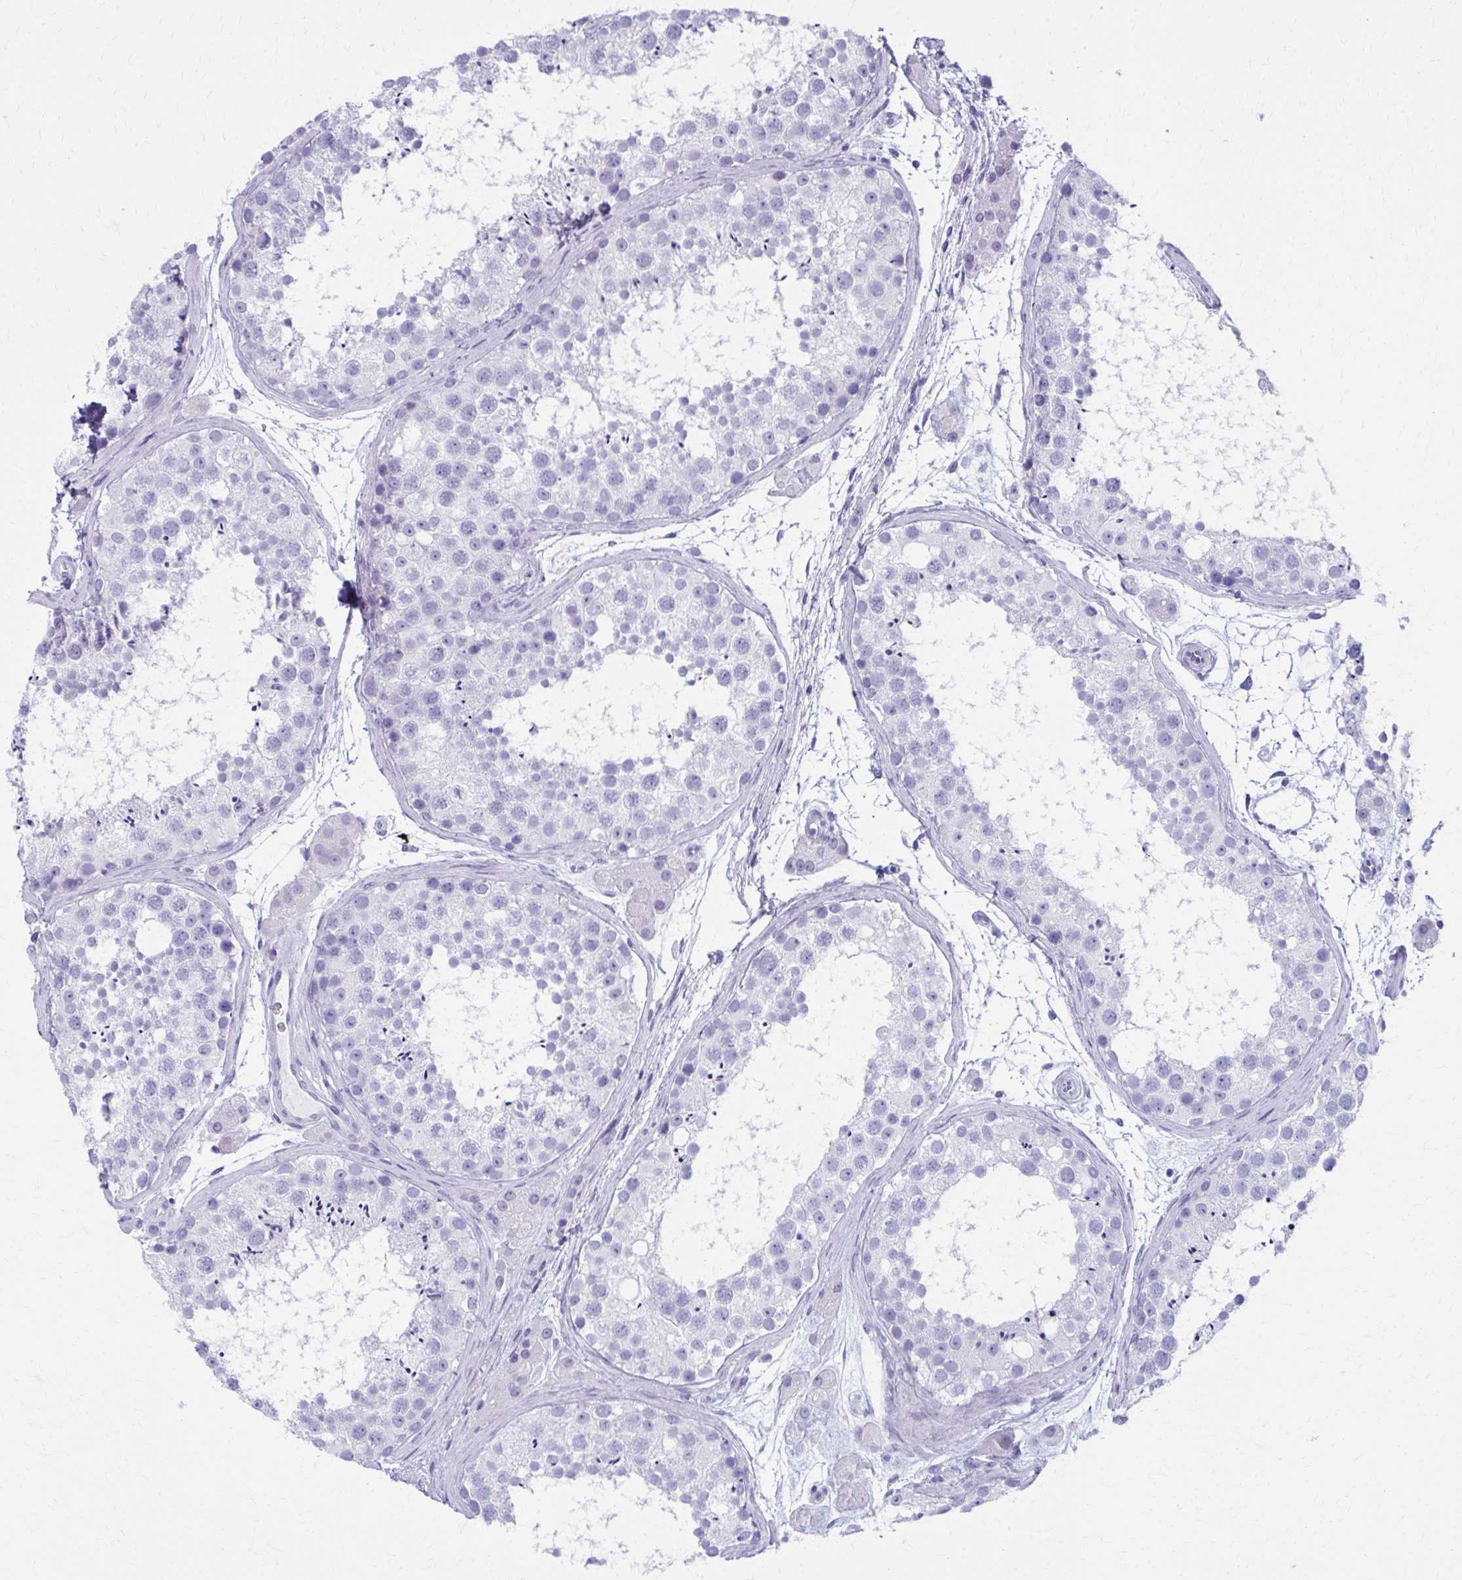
{"staining": {"intensity": "negative", "quantity": "none", "location": "none"}, "tissue": "testis", "cell_type": "Cells in seminiferous ducts", "image_type": "normal", "snomed": [{"axis": "morphology", "description": "Normal tissue, NOS"}, {"axis": "topography", "description": "Testis"}], "caption": "Immunohistochemistry histopathology image of normal testis: testis stained with DAB demonstrates no significant protein expression in cells in seminiferous ducts. (Stains: DAB immunohistochemistry with hematoxylin counter stain, Microscopy: brightfield microscopy at high magnification).", "gene": "MPLKIP", "patient": {"sex": "male", "age": 41}}